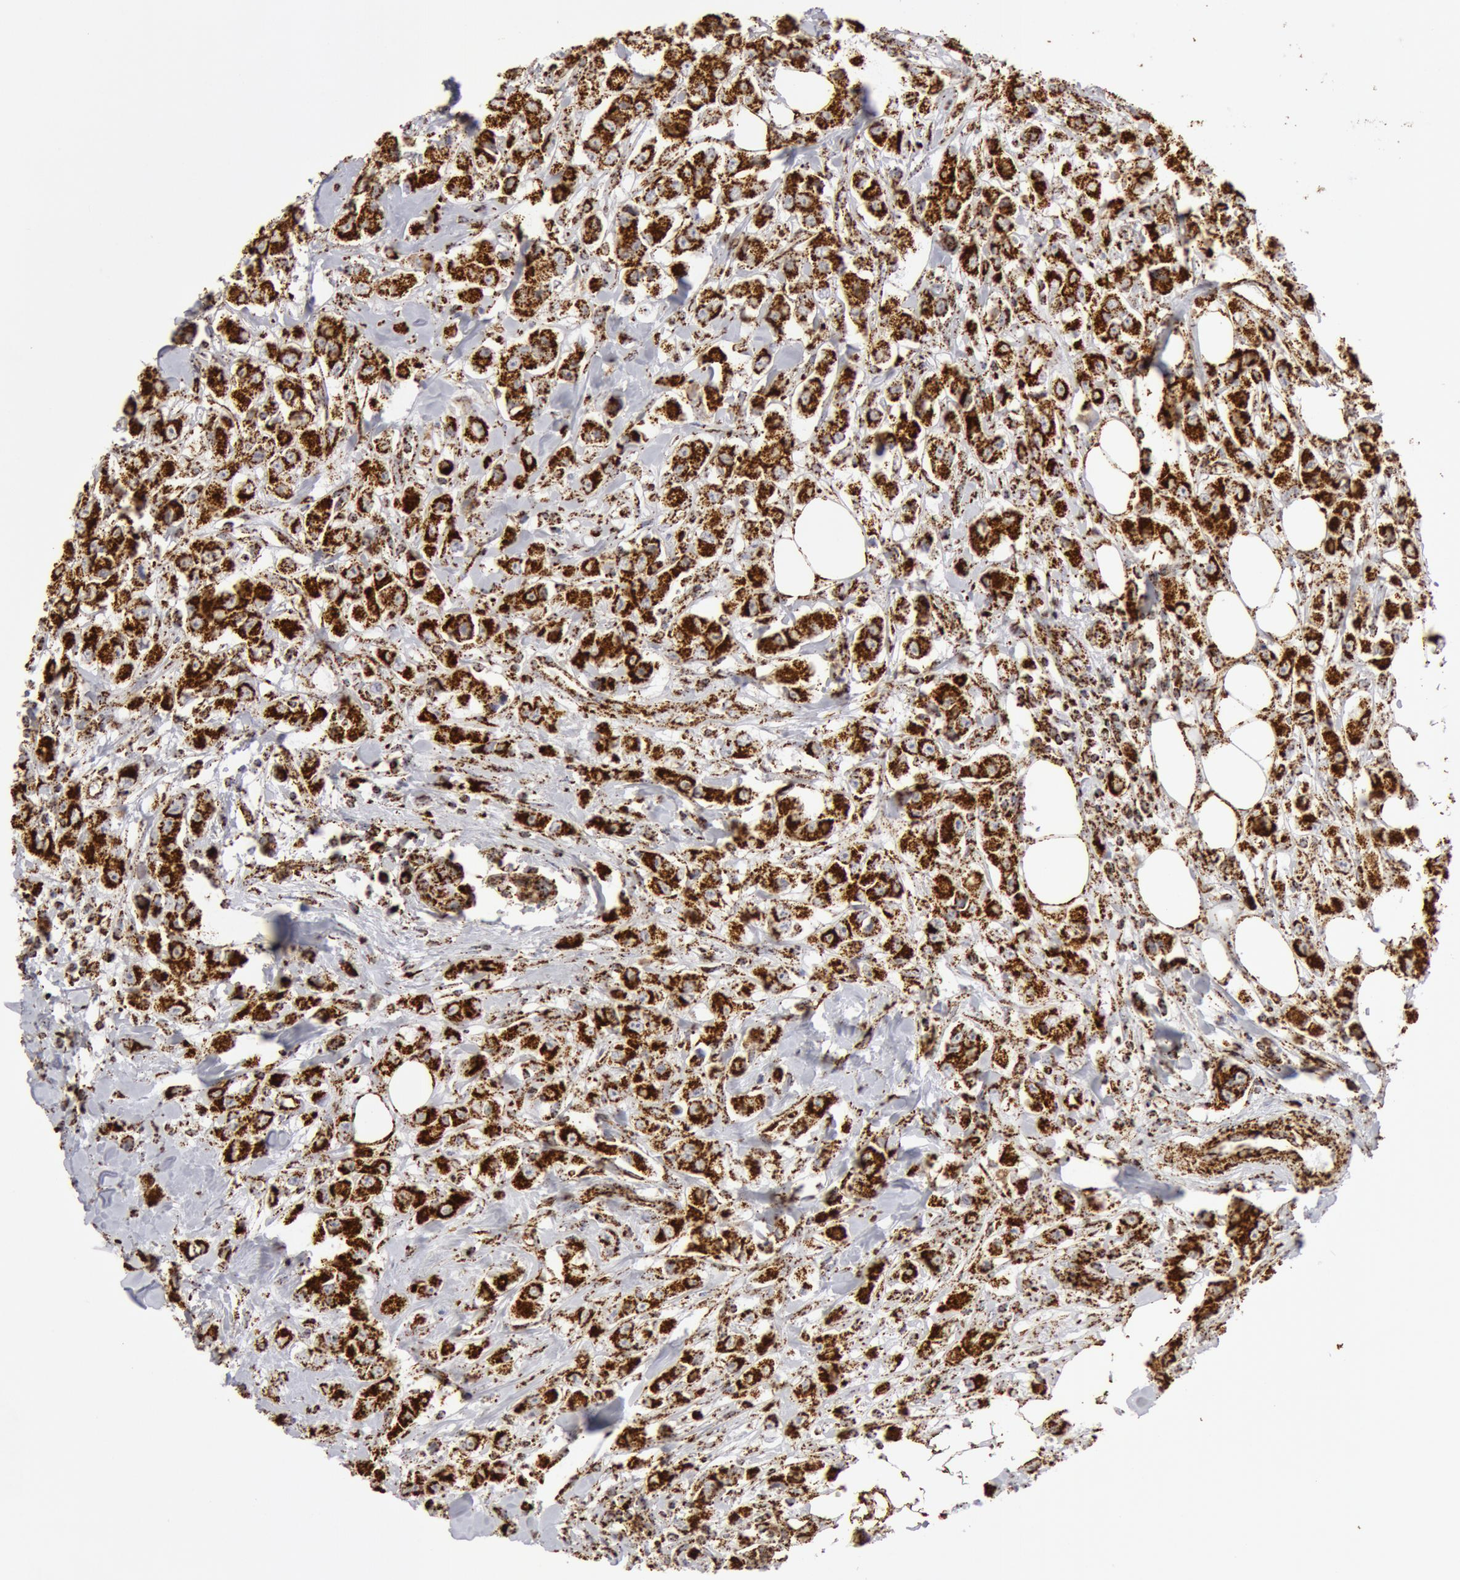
{"staining": {"intensity": "strong", "quantity": ">75%", "location": "cytoplasmic/membranous"}, "tissue": "breast cancer", "cell_type": "Tumor cells", "image_type": "cancer", "snomed": [{"axis": "morphology", "description": "Duct carcinoma"}, {"axis": "topography", "description": "Breast"}], "caption": "Breast intraductal carcinoma stained with DAB IHC exhibits high levels of strong cytoplasmic/membranous expression in about >75% of tumor cells. (IHC, brightfield microscopy, high magnification).", "gene": "ATP5F1B", "patient": {"sex": "female", "age": 58}}